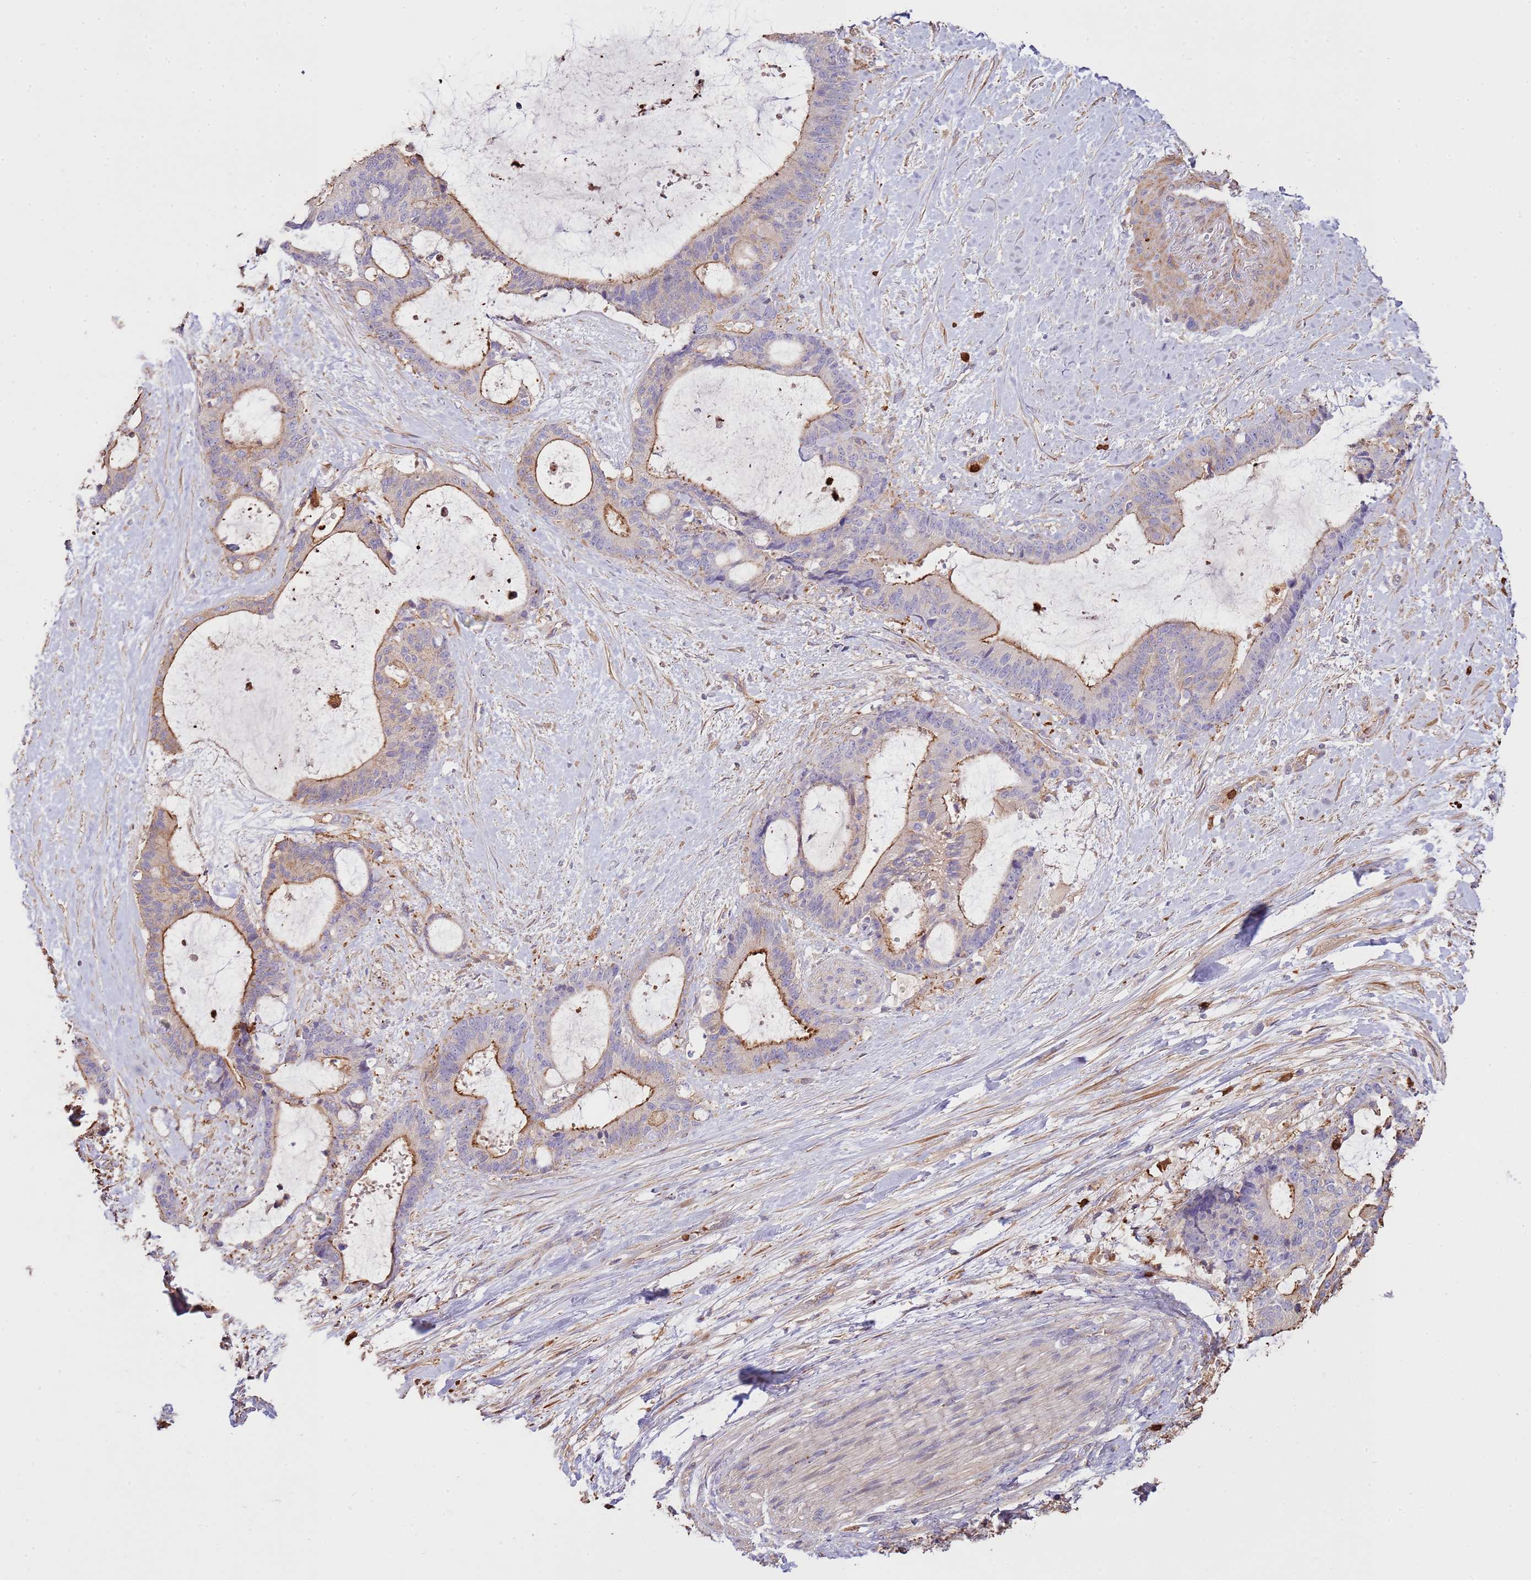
{"staining": {"intensity": "moderate", "quantity": "25%-75%", "location": "cytoplasmic/membranous"}, "tissue": "liver cancer", "cell_type": "Tumor cells", "image_type": "cancer", "snomed": [{"axis": "morphology", "description": "Normal tissue, NOS"}, {"axis": "morphology", "description": "Cholangiocarcinoma"}, {"axis": "topography", "description": "Liver"}, {"axis": "topography", "description": "Peripheral nerve tissue"}], "caption": "Immunohistochemical staining of liver cholangiocarcinoma demonstrates moderate cytoplasmic/membranous protein expression in approximately 25%-75% of tumor cells.", "gene": "NDUFAF4", "patient": {"sex": "female", "age": 73}}